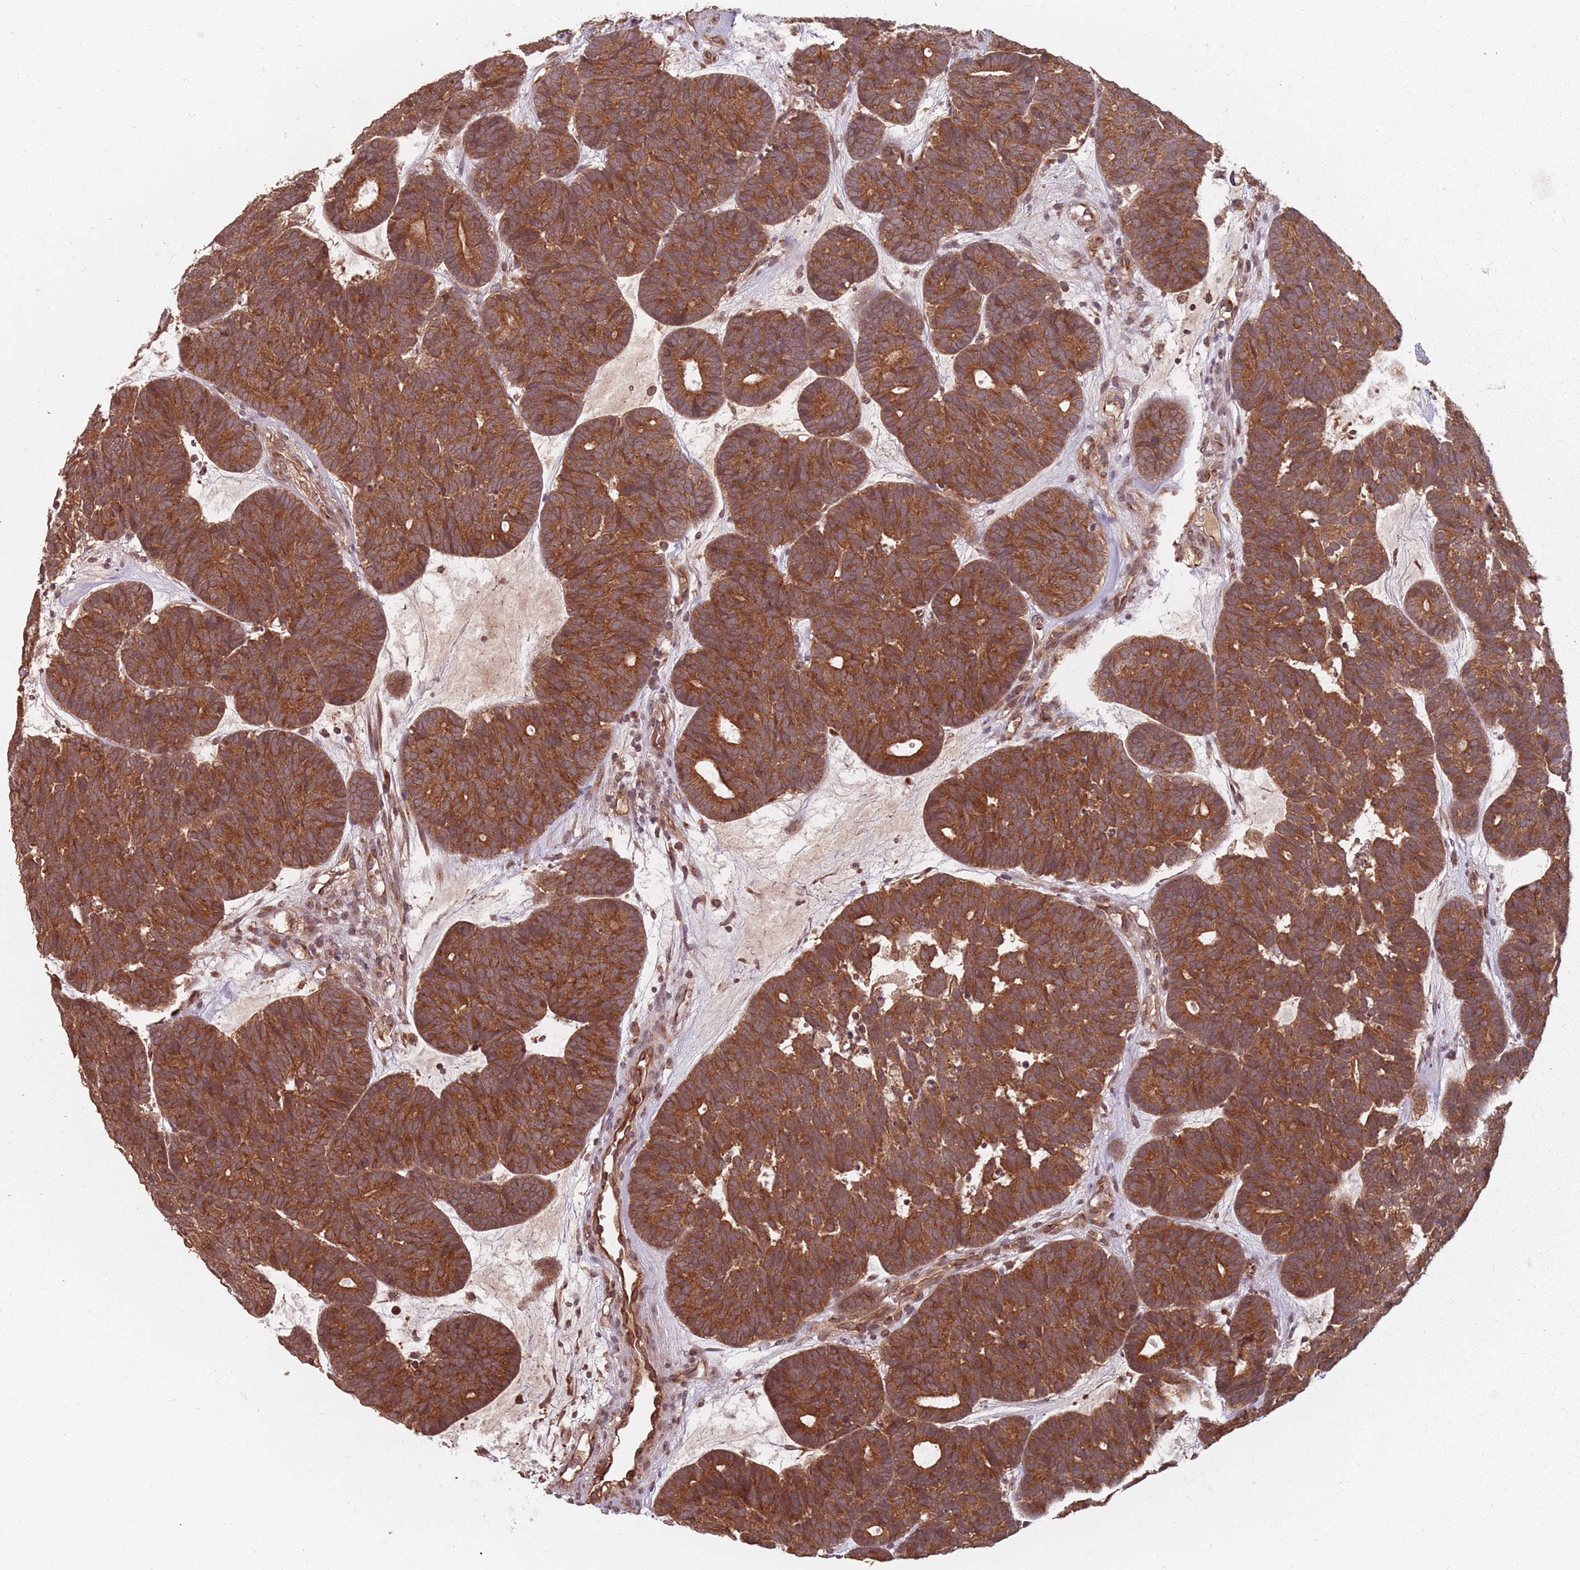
{"staining": {"intensity": "strong", "quantity": ">75%", "location": "cytoplasmic/membranous"}, "tissue": "head and neck cancer", "cell_type": "Tumor cells", "image_type": "cancer", "snomed": [{"axis": "morphology", "description": "Adenocarcinoma, NOS"}, {"axis": "topography", "description": "Head-Neck"}], "caption": "This is a histology image of IHC staining of head and neck cancer (adenocarcinoma), which shows strong expression in the cytoplasmic/membranous of tumor cells.", "gene": "C3orf14", "patient": {"sex": "female", "age": 81}}